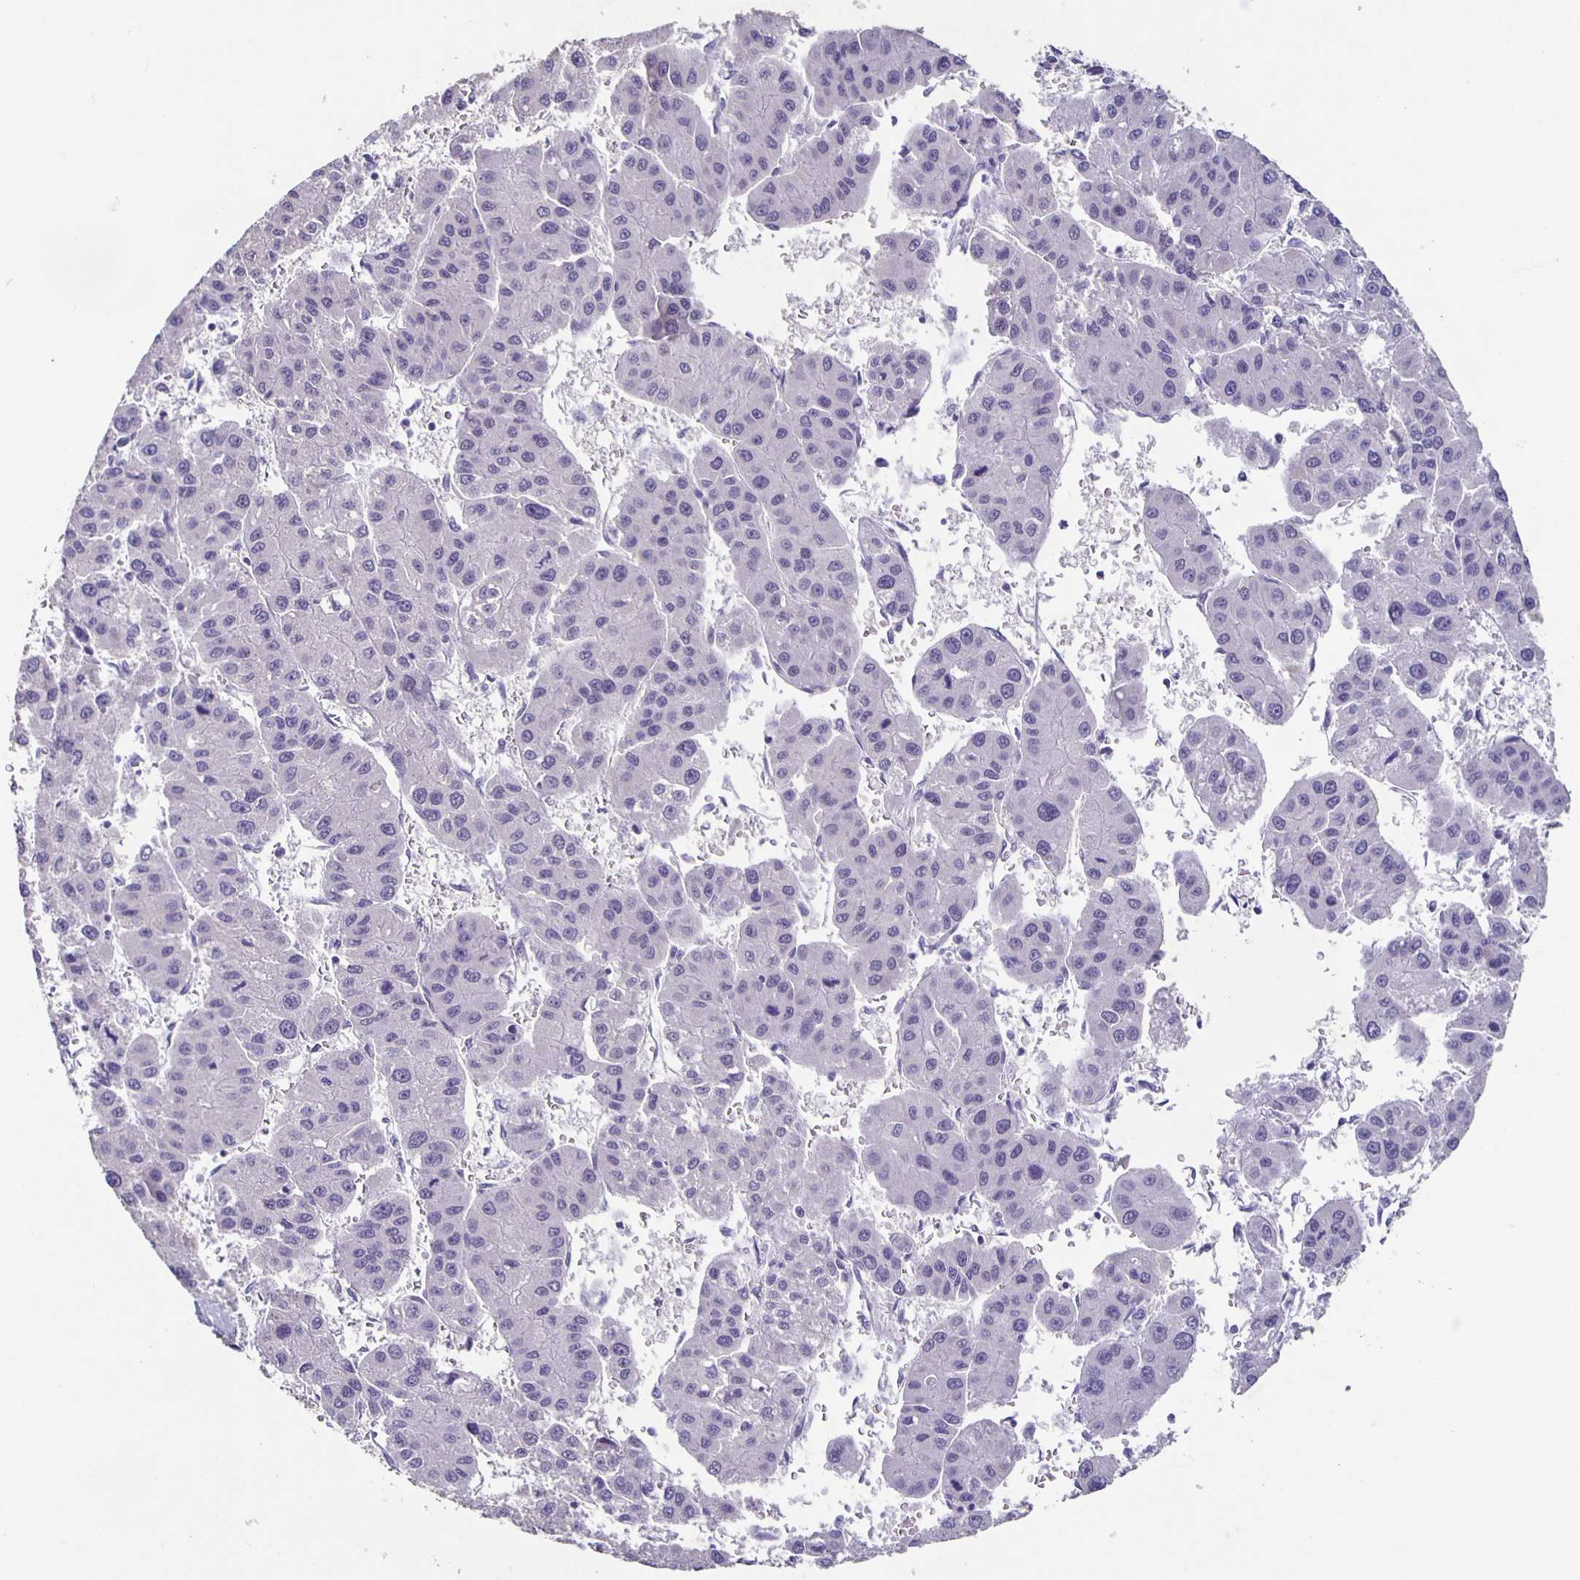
{"staining": {"intensity": "negative", "quantity": "none", "location": "none"}, "tissue": "liver cancer", "cell_type": "Tumor cells", "image_type": "cancer", "snomed": [{"axis": "morphology", "description": "Carcinoma, Hepatocellular, NOS"}, {"axis": "topography", "description": "Liver"}], "caption": "Photomicrograph shows no protein expression in tumor cells of liver cancer (hepatocellular carcinoma) tissue. (Stains: DAB IHC with hematoxylin counter stain, Microscopy: brightfield microscopy at high magnification).", "gene": "CARNS1", "patient": {"sex": "male", "age": 73}}